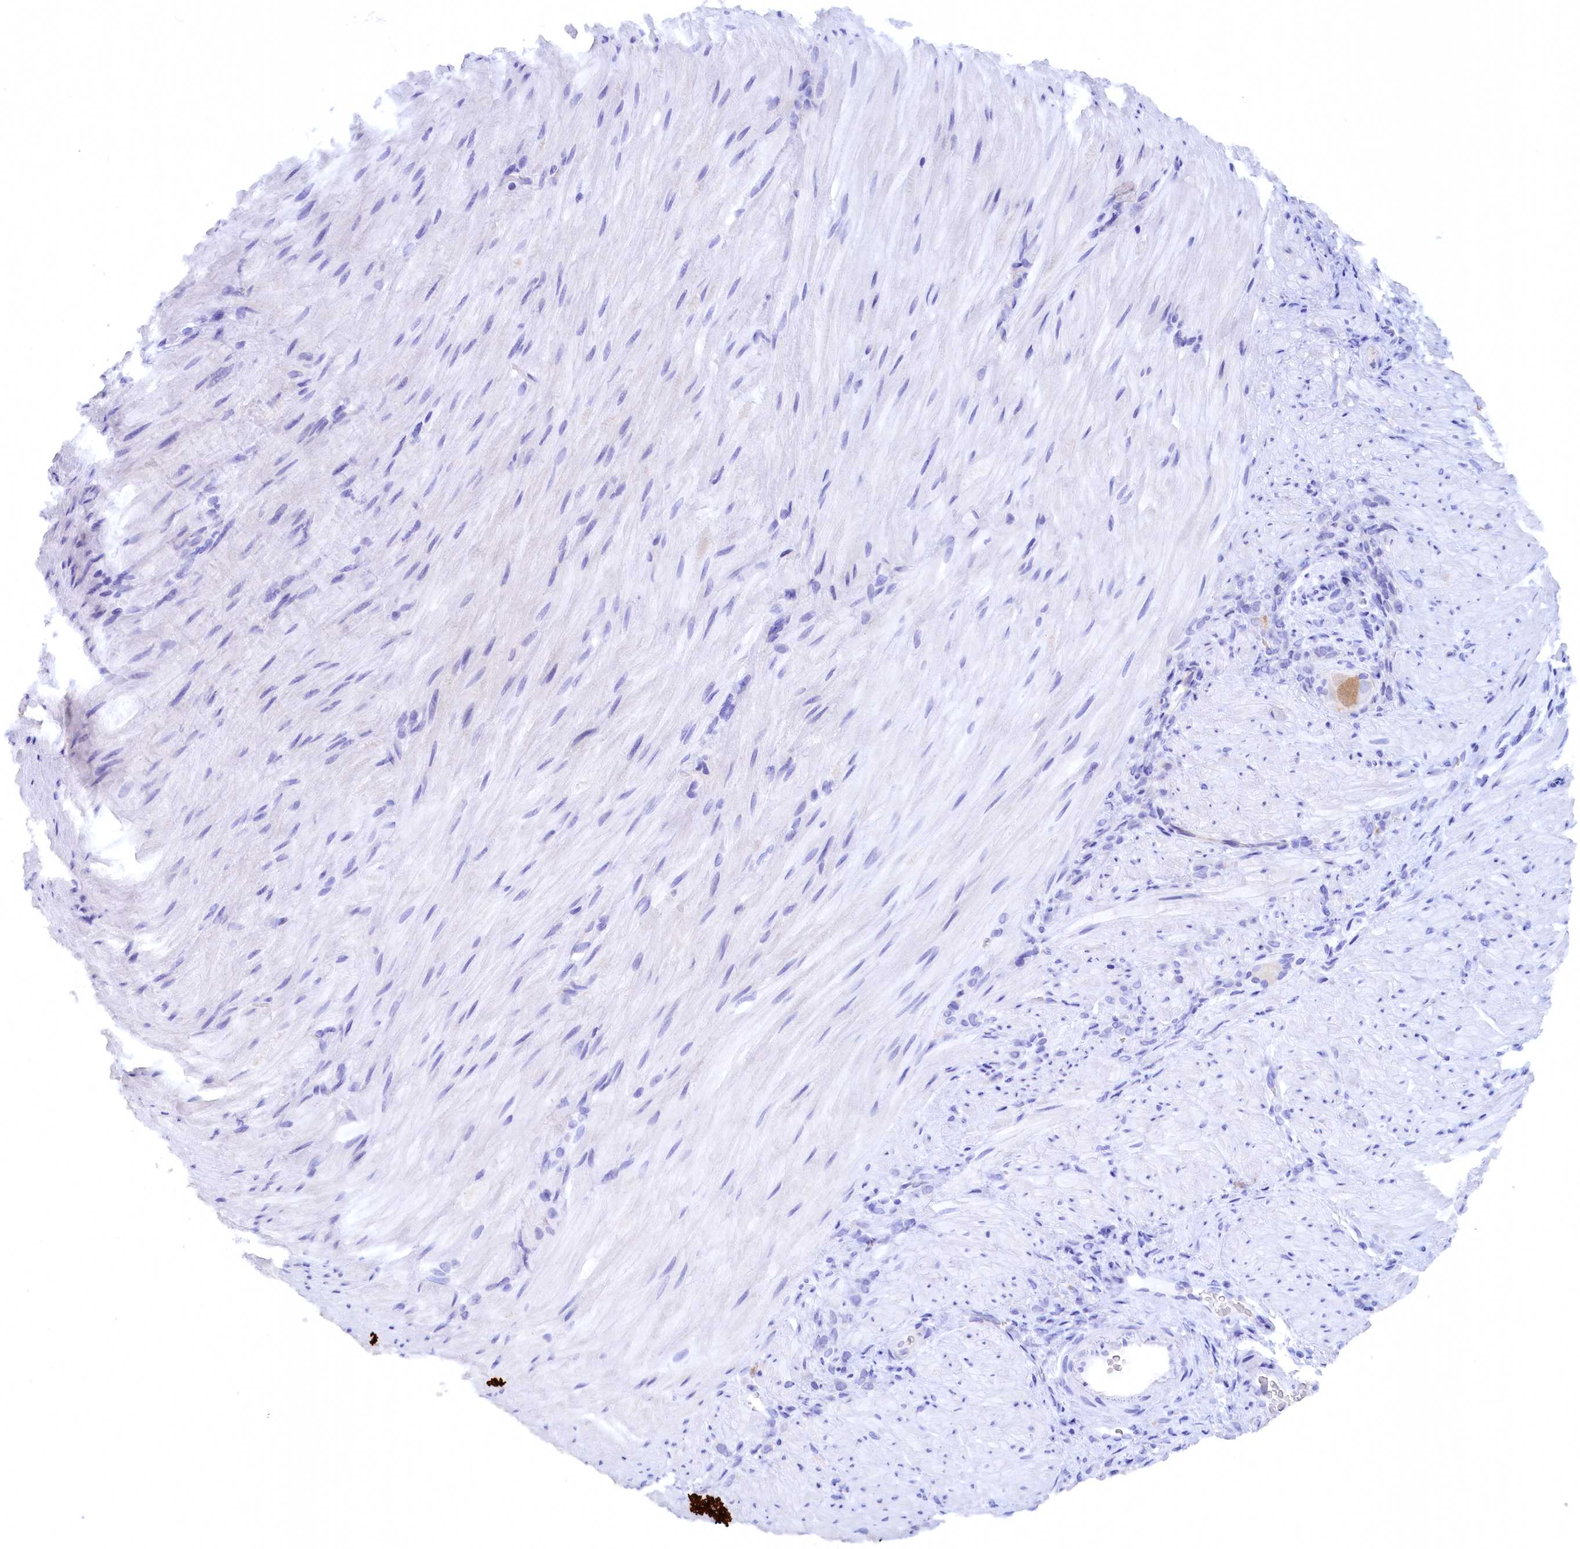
{"staining": {"intensity": "negative", "quantity": "none", "location": "none"}, "tissue": "stomach cancer", "cell_type": "Tumor cells", "image_type": "cancer", "snomed": [{"axis": "morphology", "description": "Normal tissue, NOS"}, {"axis": "morphology", "description": "Adenocarcinoma, NOS"}, {"axis": "topography", "description": "Stomach"}], "caption": "Stomach cancer was stained to show a protein in brown. There is no significant expression in tumor cells.", "gene": "ZSWIM4", "patient": {"sex": "male", "age": 82}}